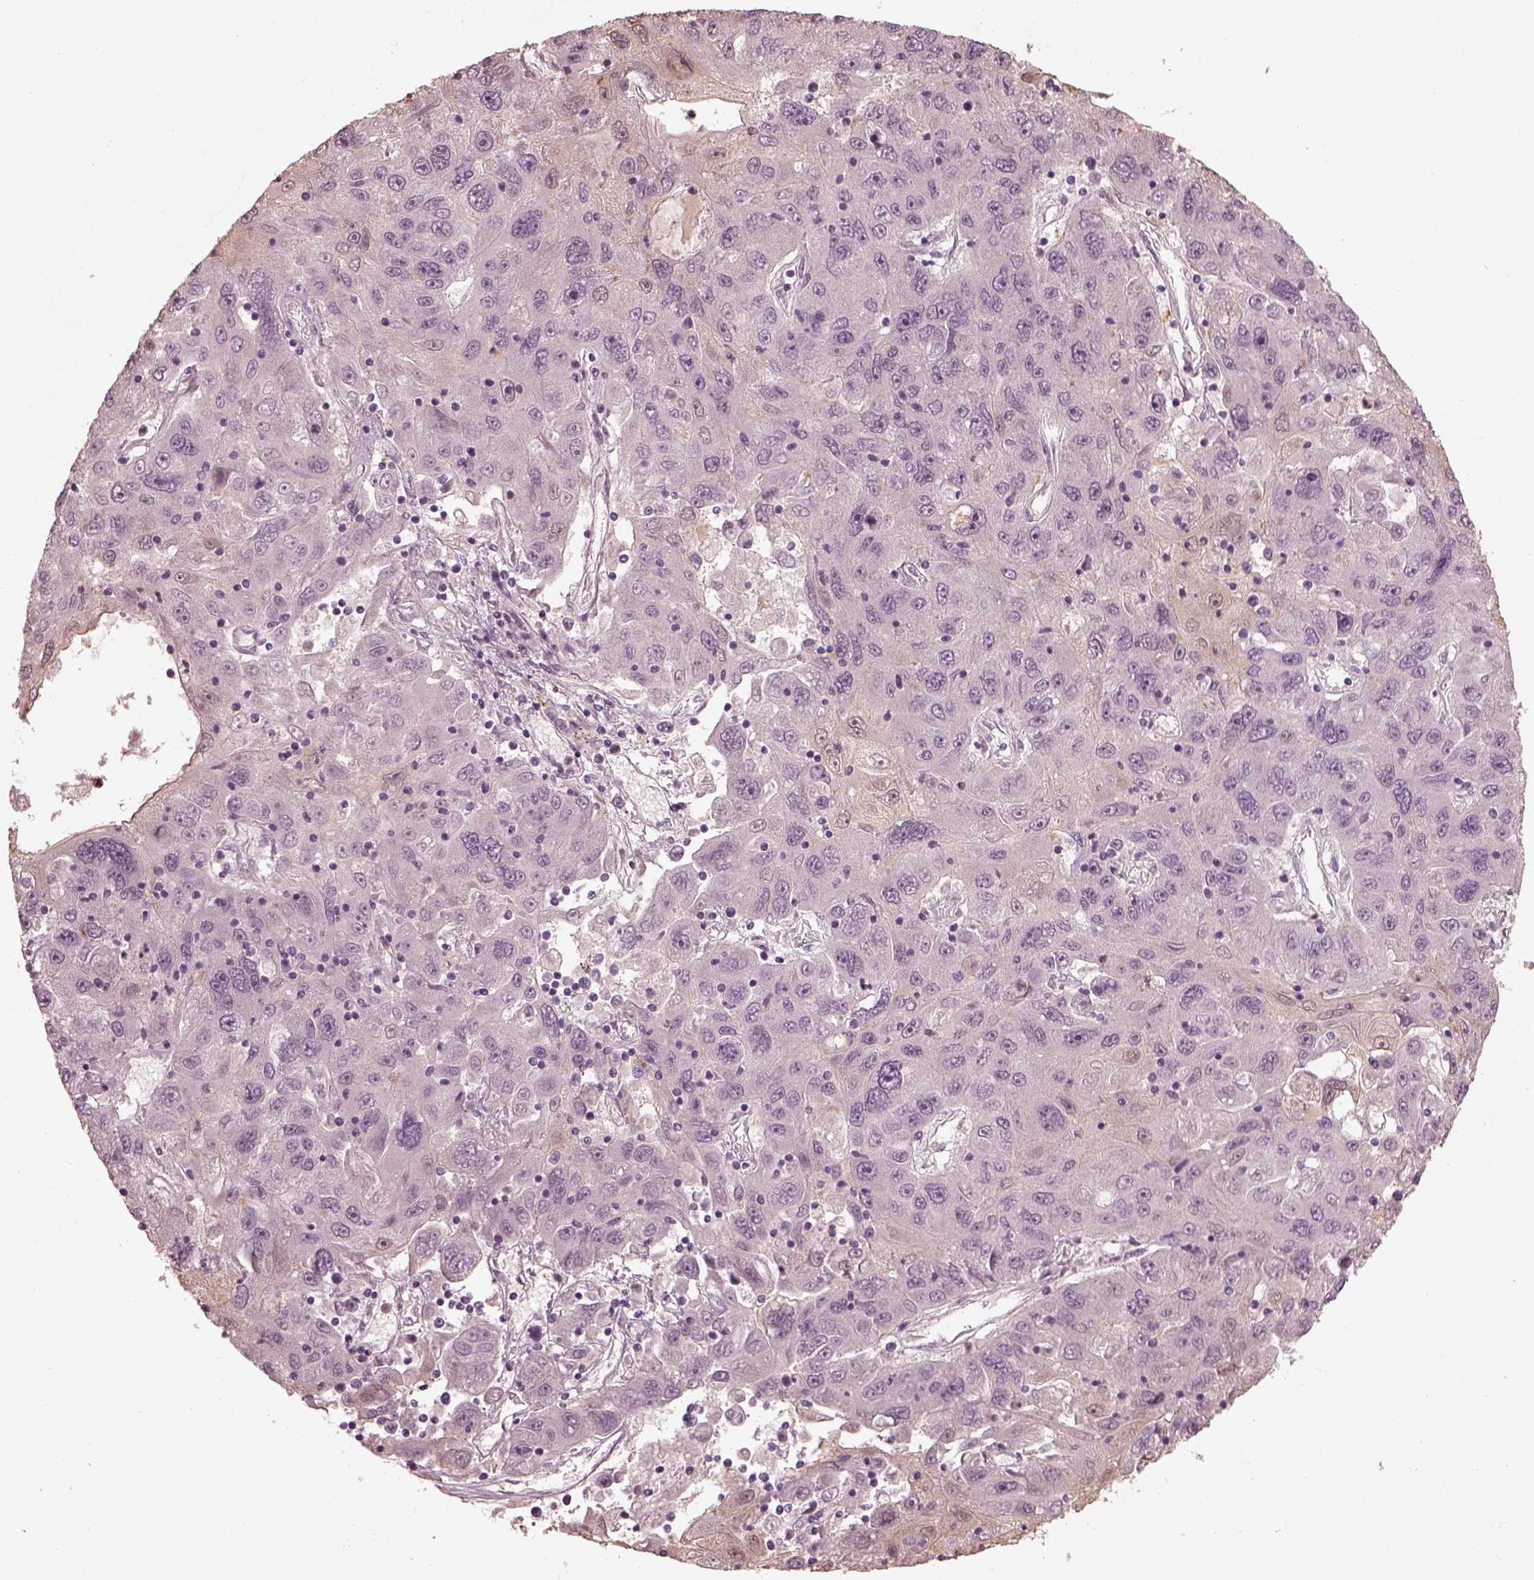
{"staining": {"intensity": "negative", "quantity": "none", "location": "none"}, "tissue": "stomach cancer", "cell_type": "Tumor cells", "image_type": "cancer", "snomed": [{"axis": "morphology", "description": "Adenocarcinoma, NOS"}, {"axis": "topography", "description": "Stomach"}], "caption": "High power microscopy photomicrograph of an immunohistochemistry (IHC) photomicrograph of adenocarcinoma (stomach), revealing no significant positivity in tumor cells.", "gene": "OPTC", "patient": {"sex": "male", "age": 56}}